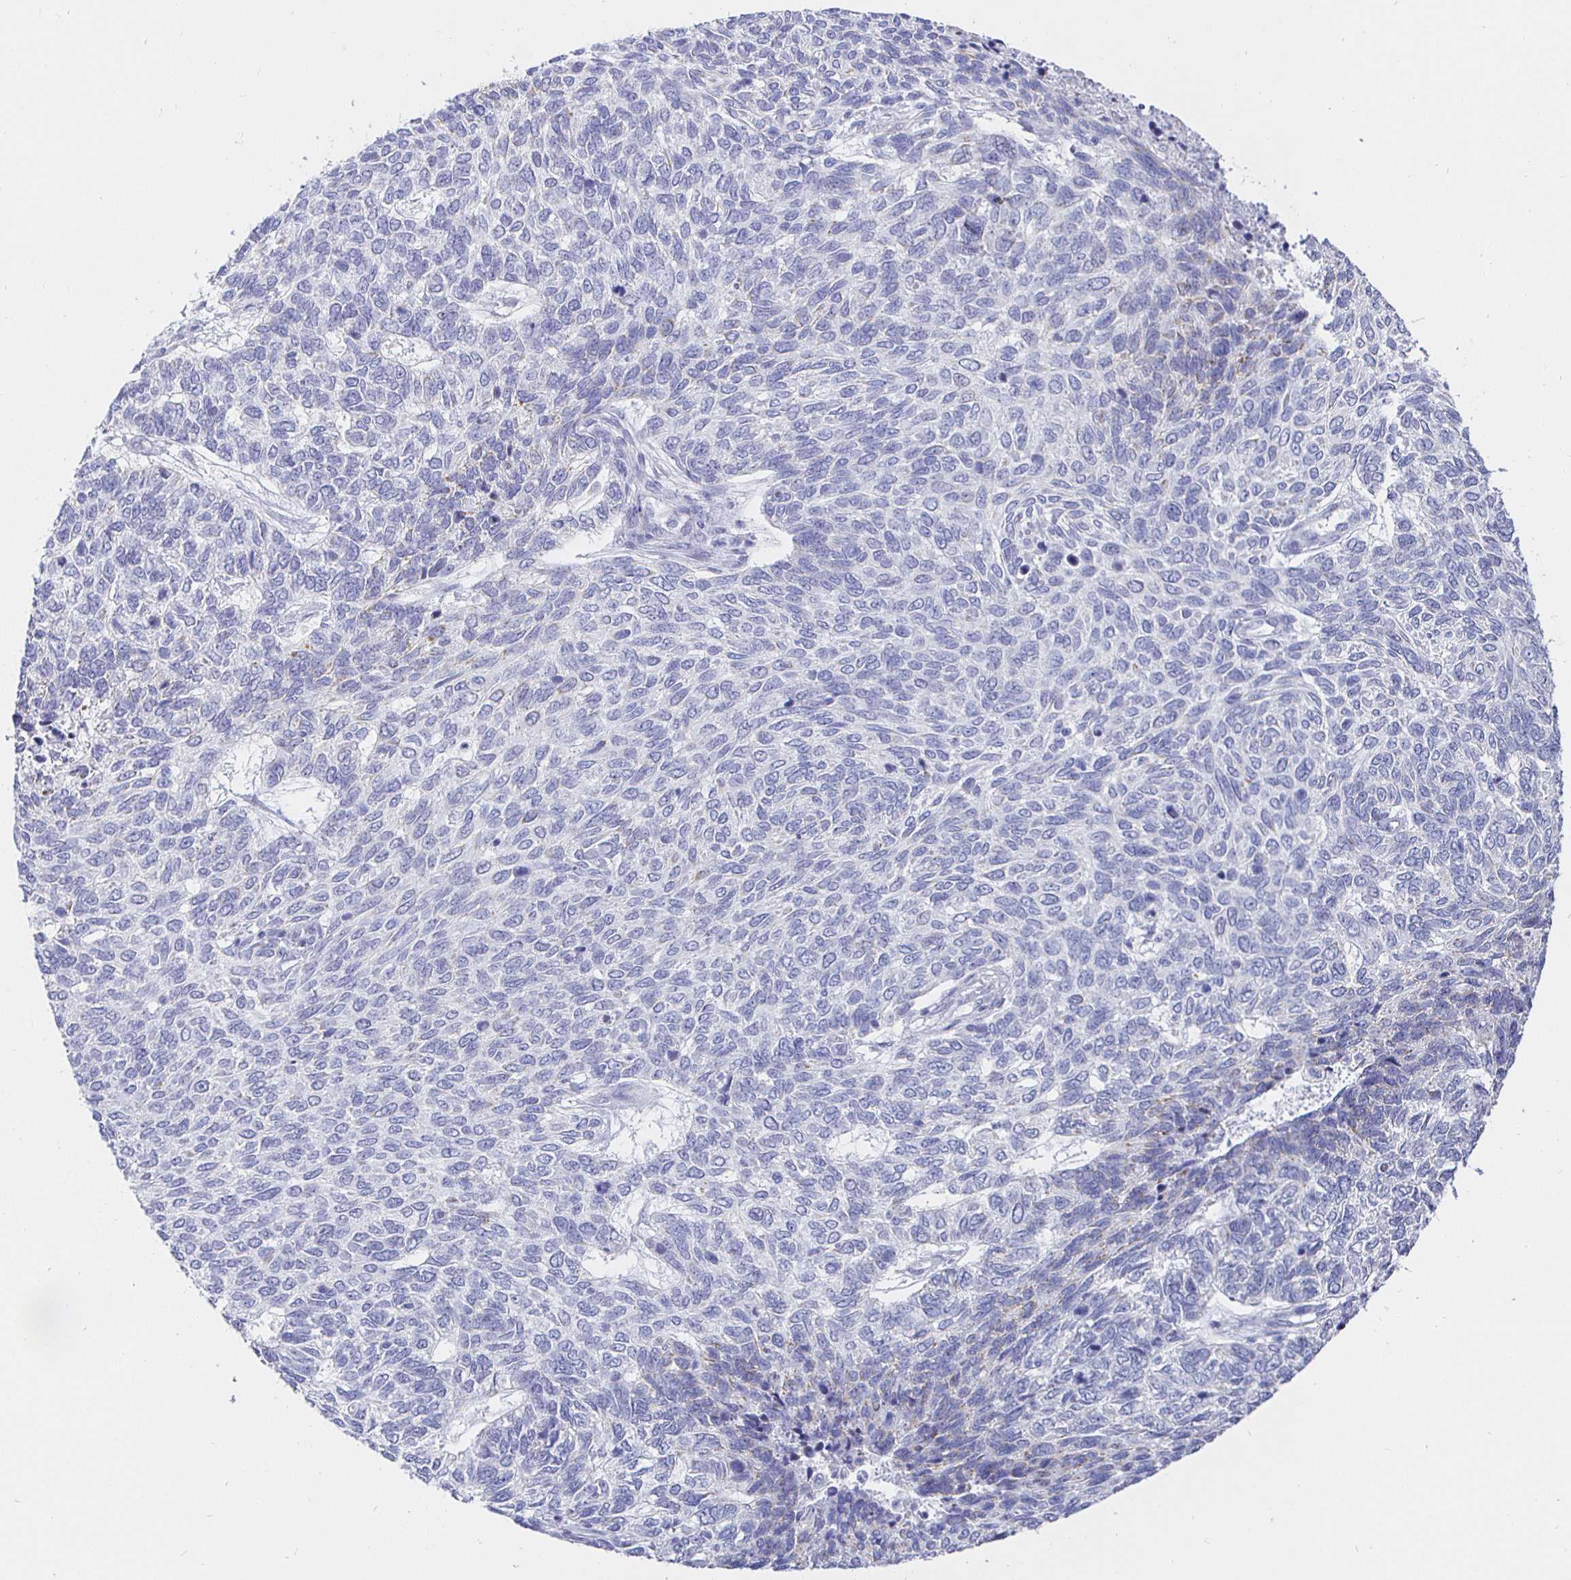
{"staining": {"intensity": "negative", "quantity": "none", "location": "none"}, "tissue": "skin cancer", "cell_type": "Tumor cells", "image_type": "cancer", "snomed": [{"axis": "morphology", "description": "Basal cell carcinoma"}, {"axis": "topography", "description": "Skin"}], "caption": "This micrograph is of skin cancer stained with IHC to label a protein in brown with the nuclei are counter-stained blue. There is no staining in tumor cells. Brightfield microscopy of IHC stained with DAB (3,3'-diaminobenzidine) (brown) and hematoxylin (blue), captured at high magnification.", "gene": "CR2", "patient": {"sex": "female", "age": 65}}